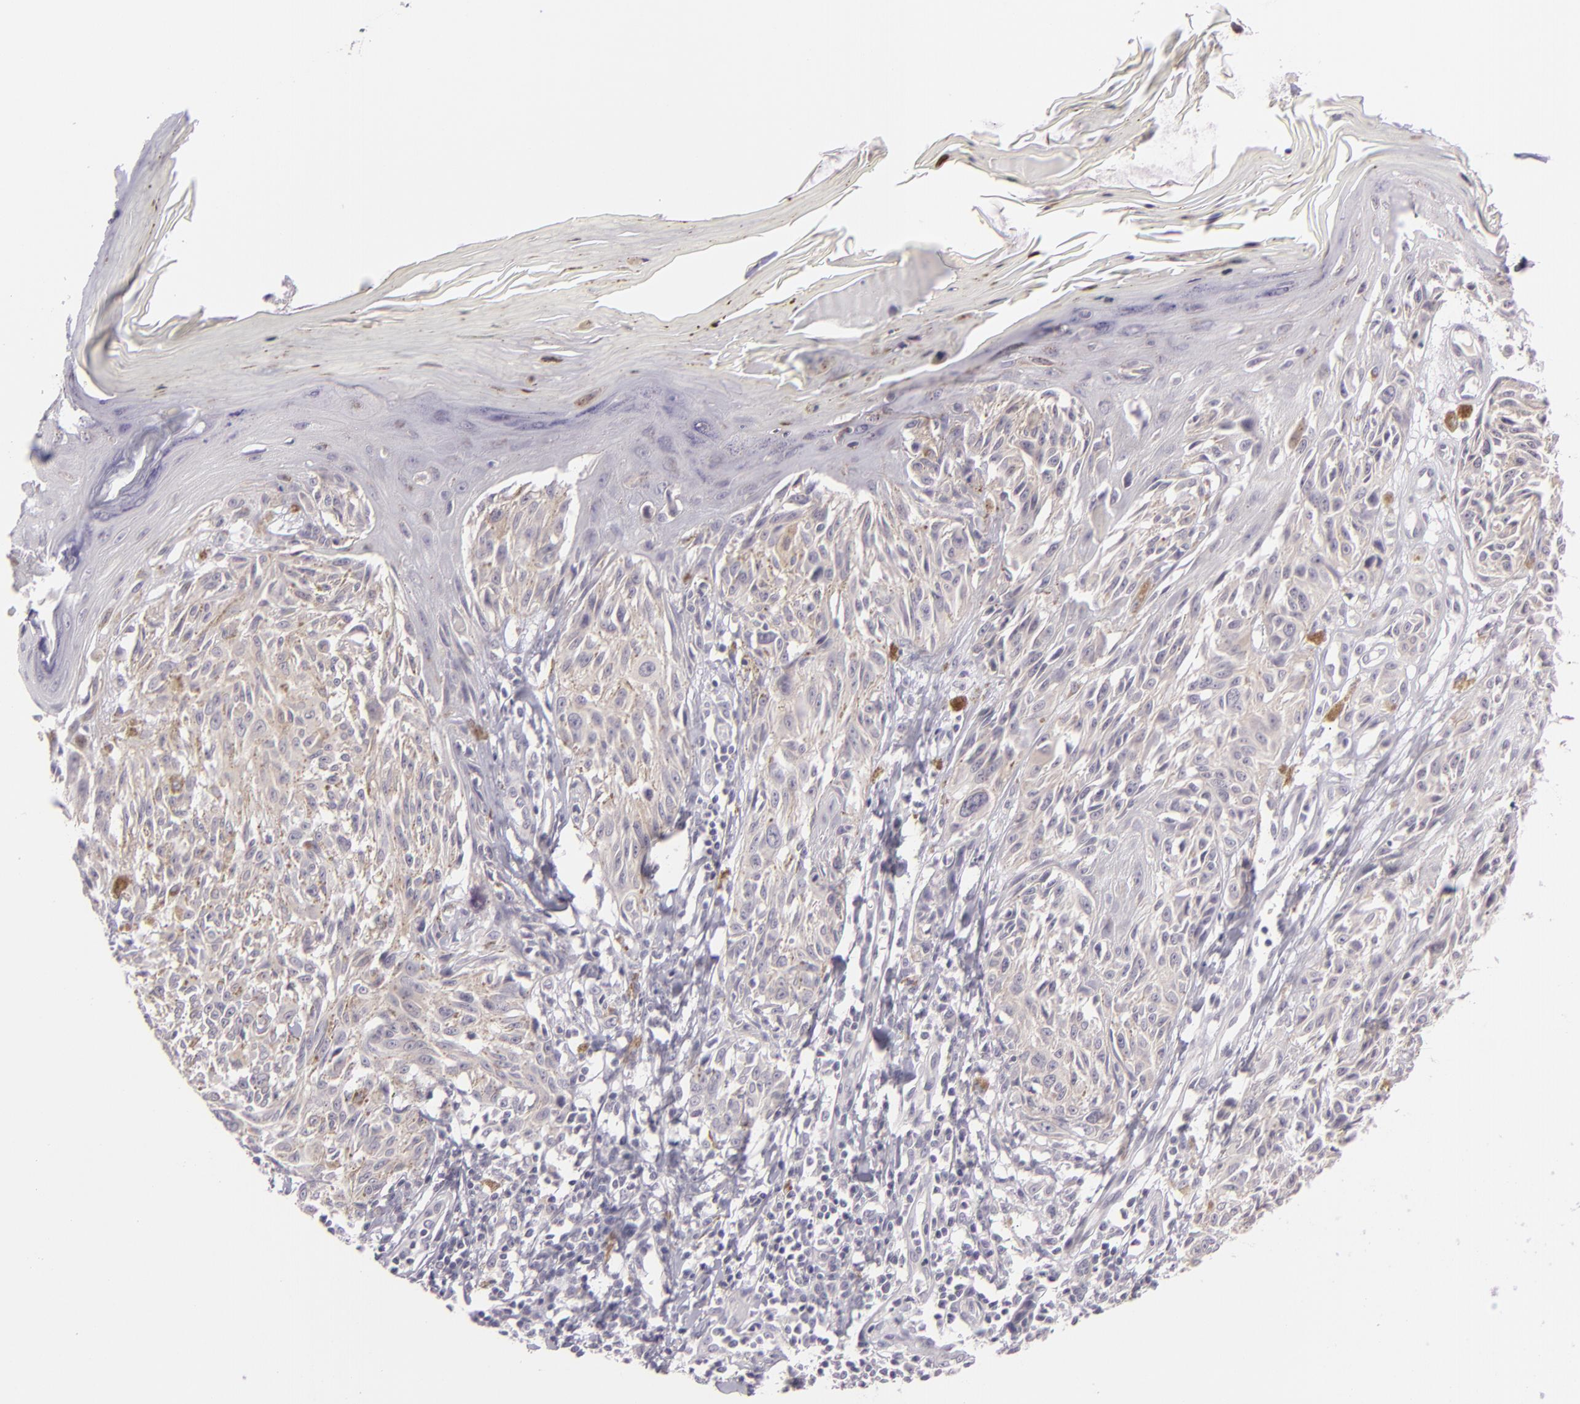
{"staining": {"intensity": "negative", "quantity": "none", "location": "none"}, "tissue": "melanoma", "cell_type": "Tumor cells", "image_type": "cancer", "snomed": [{"axis": "morphology", "description": "Malignant melanoma, NOS"}, {"axis": "topography", "description": "Skin"}], "caption": "Immunohistochemical staining of human malignant melanoma displays no significant positivity in tumor cells.", "gene": "DAG1", "patient": {"sex": "female", "age": 77}}